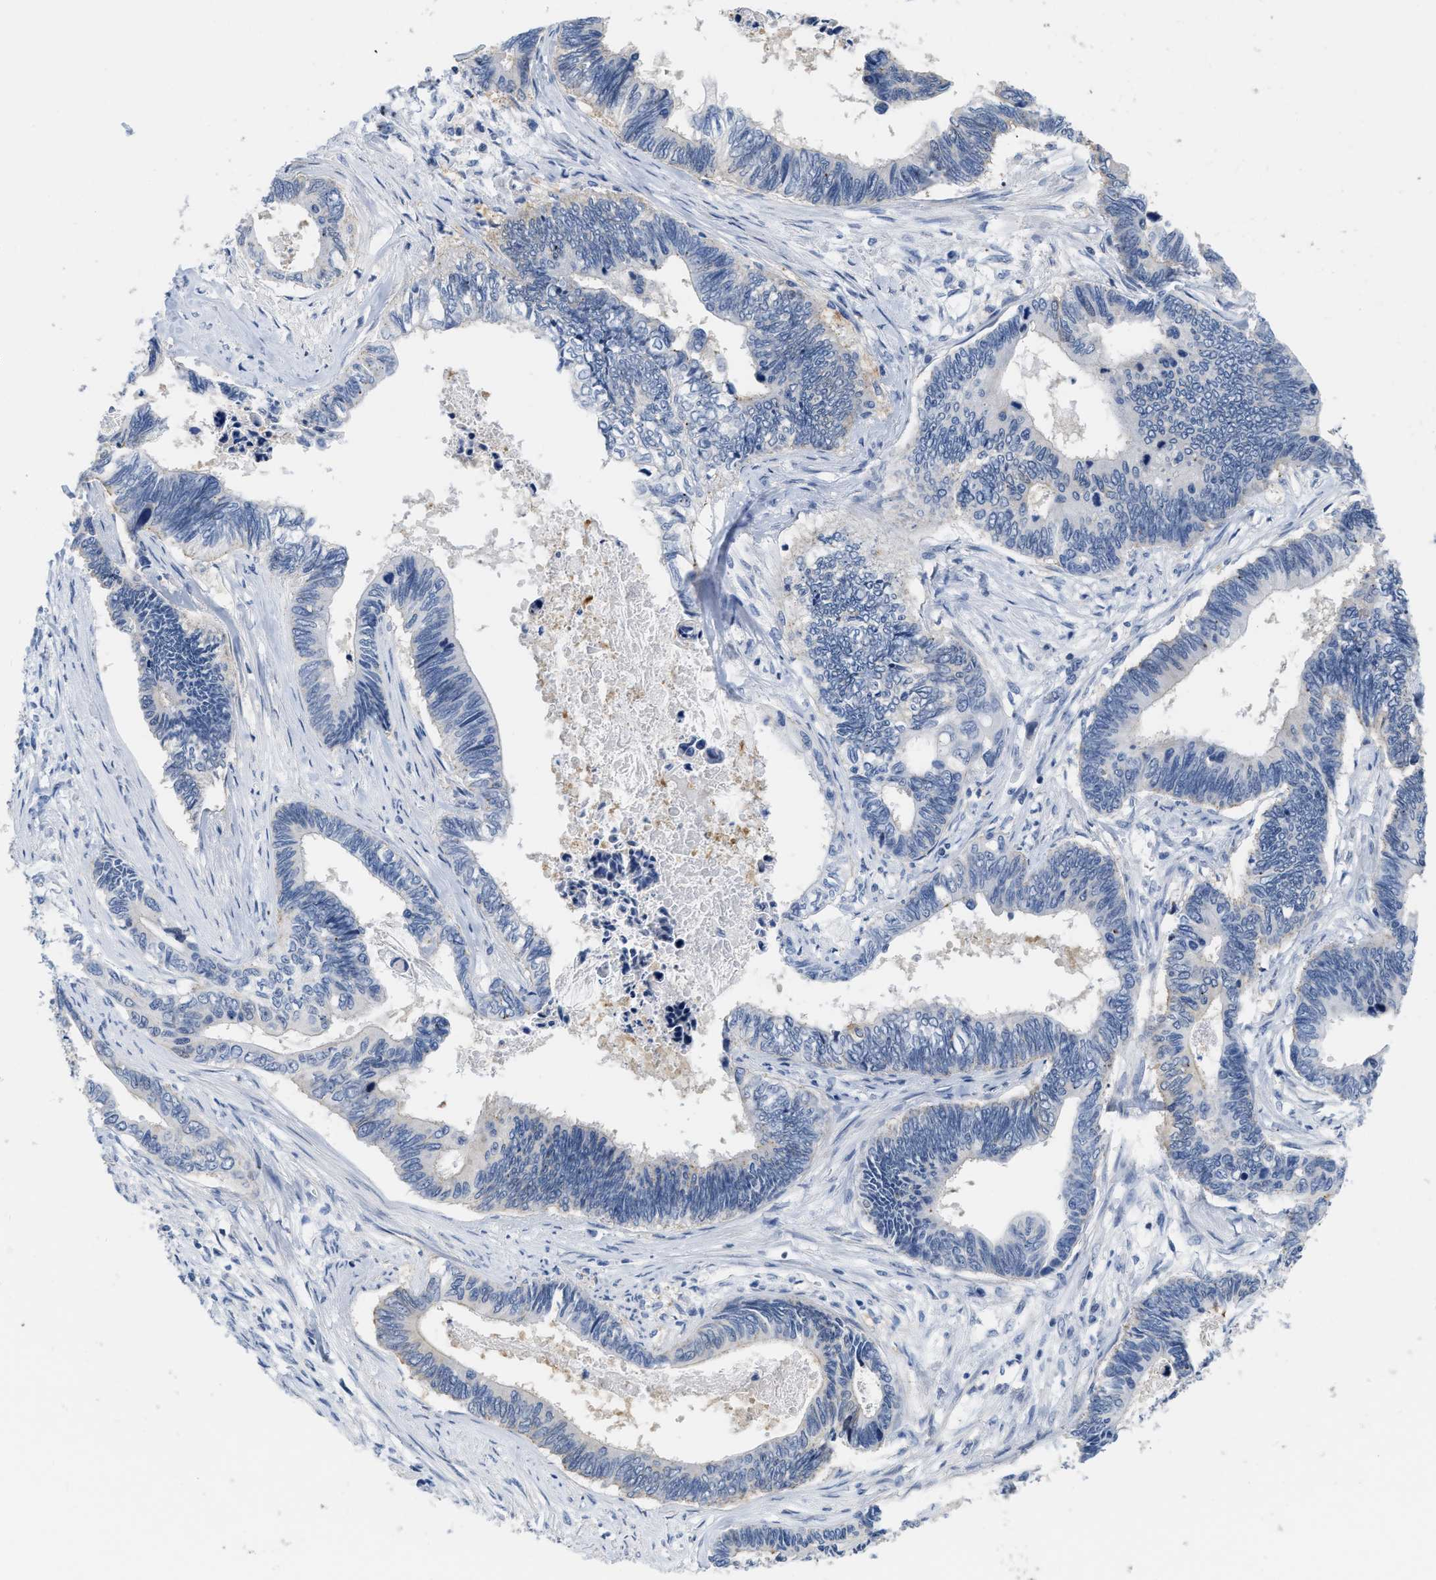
{"staining": {"intensity": "negative", "quantity": "none", "location": "none"}, "tissue": "pancreatic cancer", "cell_type": "Tumor cells", "image_type": "cancer", "snomed": [{"axis": "morphology", "description": "Adenocarcinoma, NOS"}, {"axis": "topography", "description": "Pancreas"}], "caption": "An image of pancreatic adenocarcinoma stained for a protein reveals no brown staining in tumor cells.", "gene": "CRYM", "patient": {"sex": "female", "age": 70}}